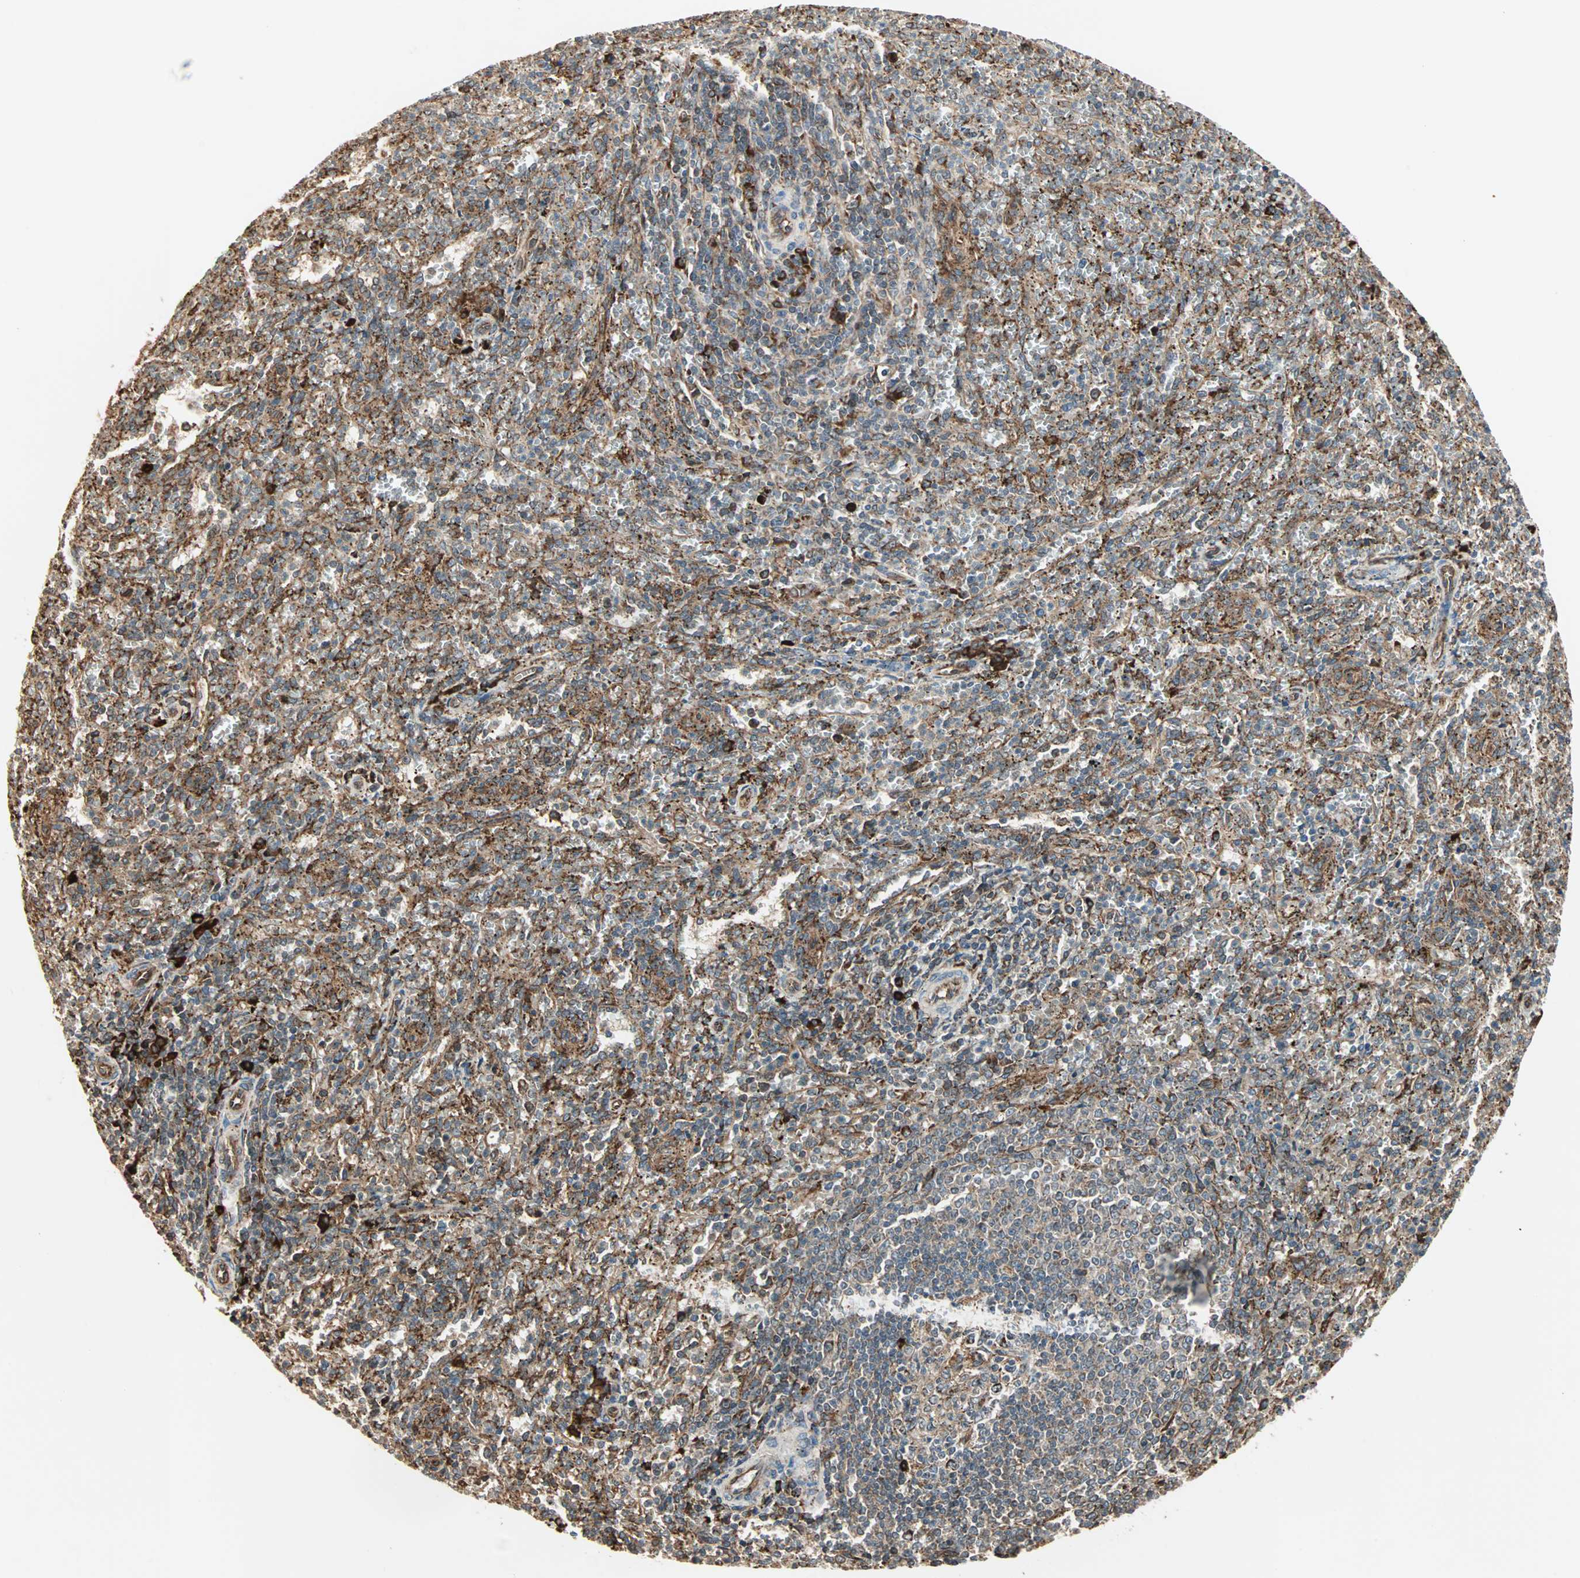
{"staining": {"intensity": "strong", "quantity": "25%-75%", "location": "cytoplasmic/membranous"}, "tissue": "spleen", "cell_type": "Cells in red pulp", "image_type": "normal", "snomed": [{"axis": "morphology", "description": "Normal tissue, NOS"}, {"axis": "topography", "description": "Spleen"}], "caption": "Protein expression analysis of benign human spleen reveals strong cytoplasmic/membranous positivity in about 25%-75% of cells in red pulp.", "gene": "P4HA1", "patient": {"sex": "female", "age": 10}}